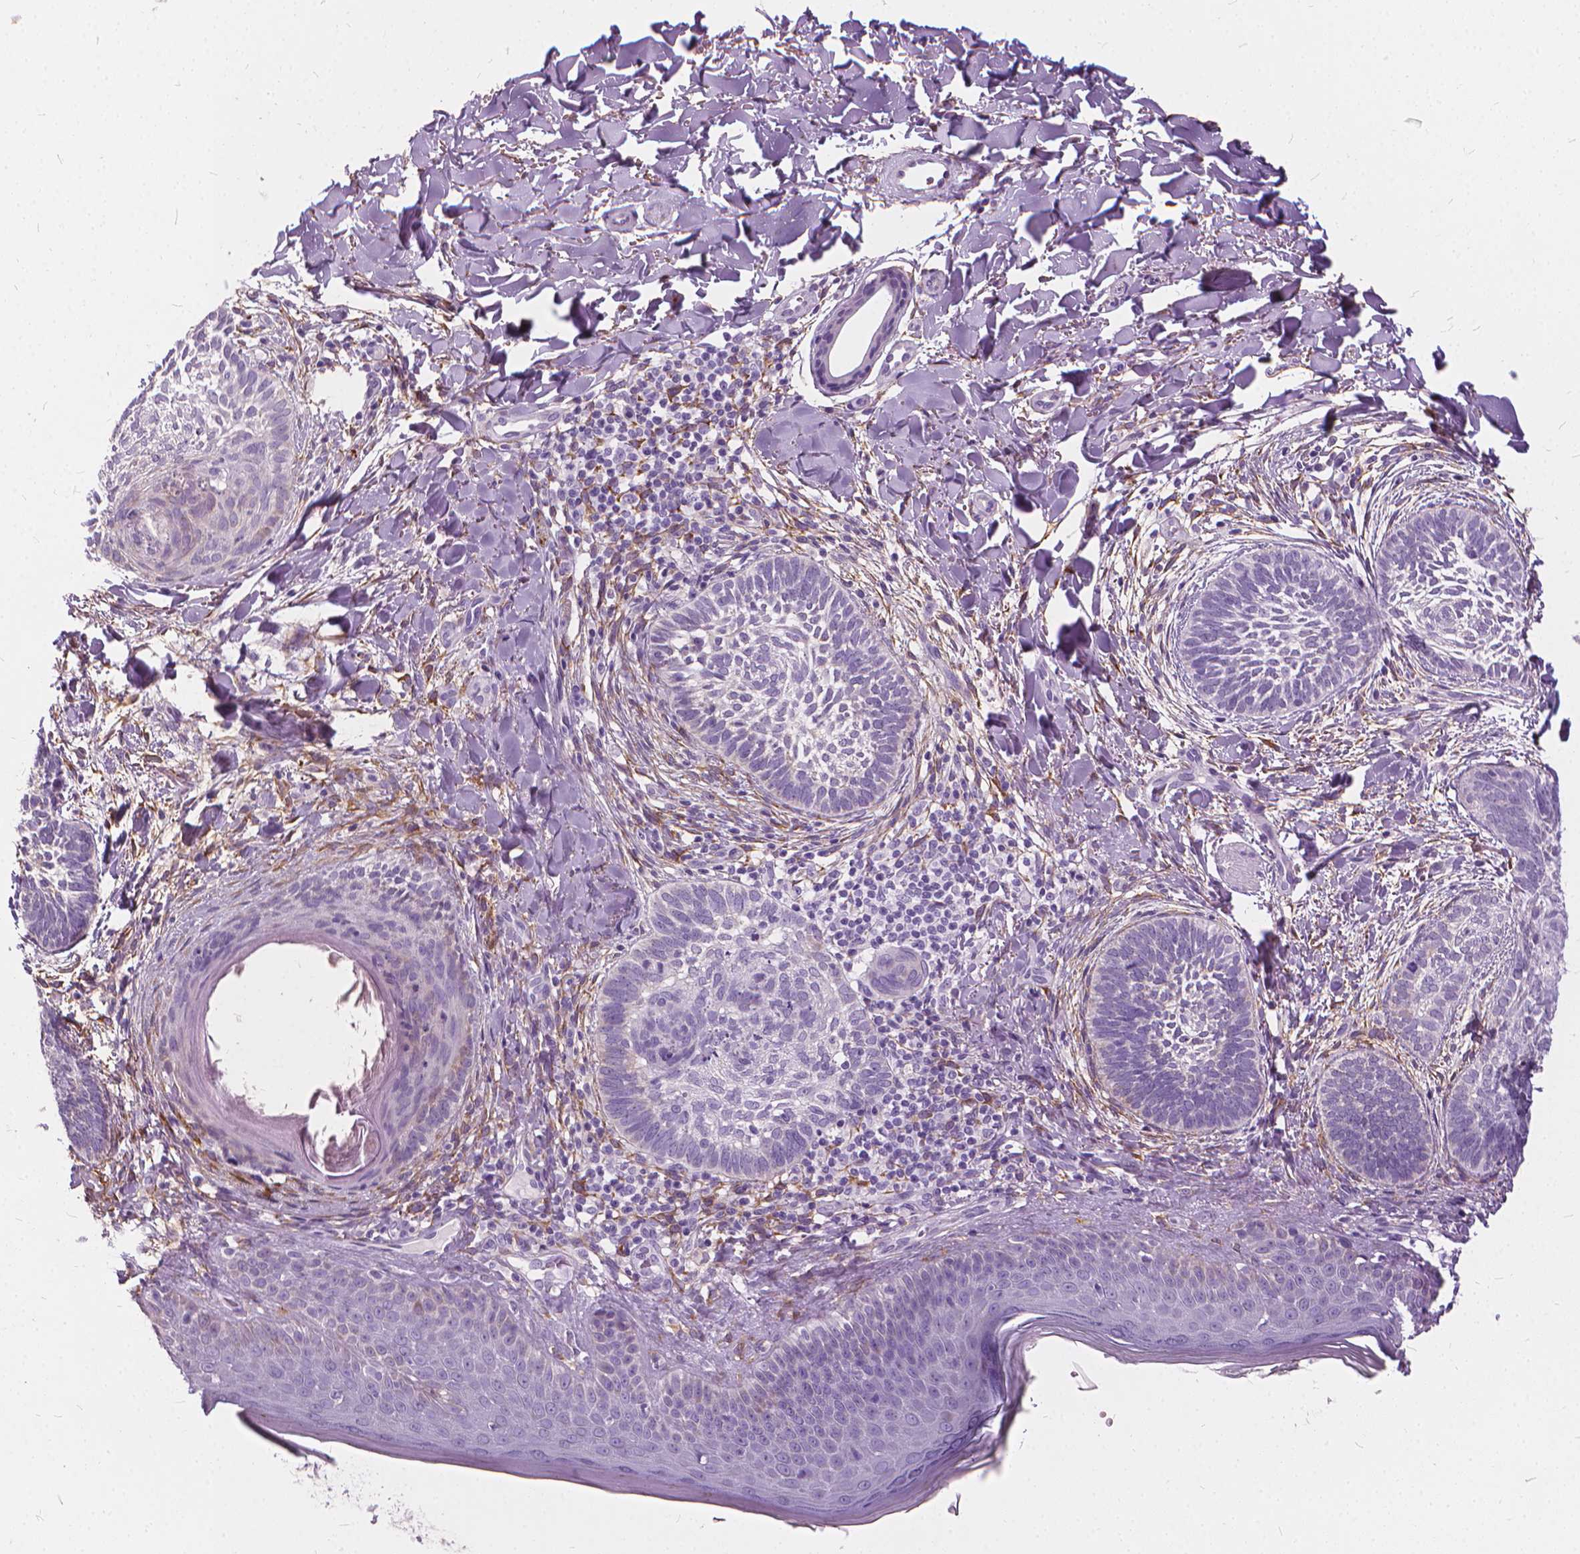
{"staining": {"intensity": "negative", "quantity": "none", "location": "none"}, "tissue": "skin cancer", "cell_type": "Tumor cells", "image_type": "cancer", "snomed": [{"axis": "morphology", "description": "Normal tissue, NOS"}, {"axis": "morphology", "description": "Basal cell carcinoma"}, {"axis": "topography", "description": "Skin"}], "caption": "The immunohistochemistry (IHC) image has no significant expression in tumor cells of basal cell carcinoma (skin) tissue. (Brightfield microscopy of DAB immunohistochemistry at high magnification).", "gene": "DNM1", "patient": {"sex": "male", "age": 46}}